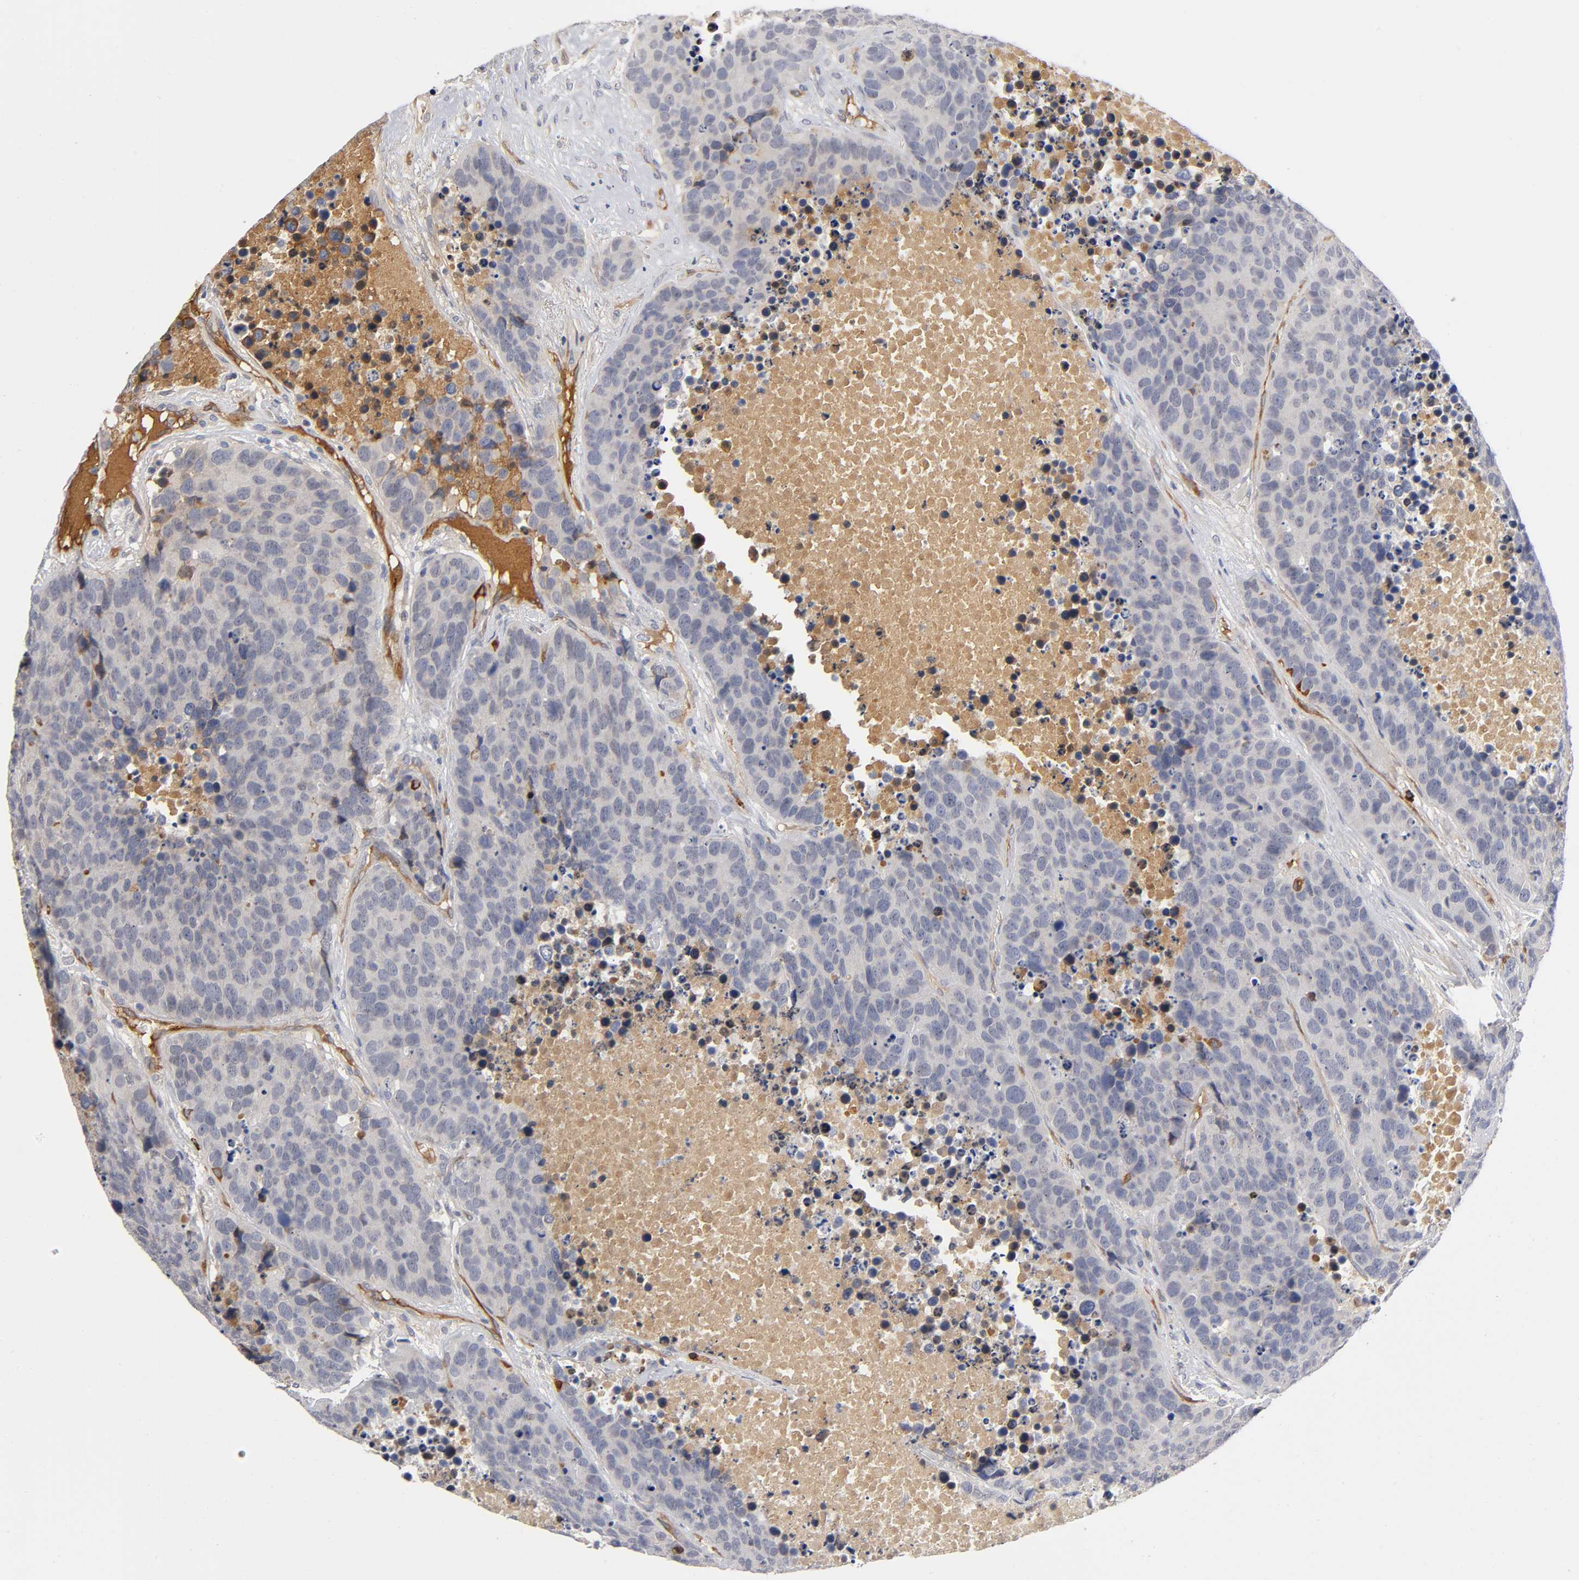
{"staining": {"intensity": "weak", "quantity": ">75%", "location": "cytoplasmic/membranous"}, "tissue": "carcinoid", "cell_type": "Tumor cells", "image_type": "cancer", "snomed": [{"axis": "morphology", "description": "Carcinoid, malignant, NOS"}, {"axis": "topography", "description": "Lung"}], "caption": "The histopathology image reveals immunohistochemical staining of carcinoid. There is weak cytoplasmic/membranous staining is seen in approximately >75% of tumor cells.", "gene": "NOVA1", "patient": {"sex": "male", "age": 60}}